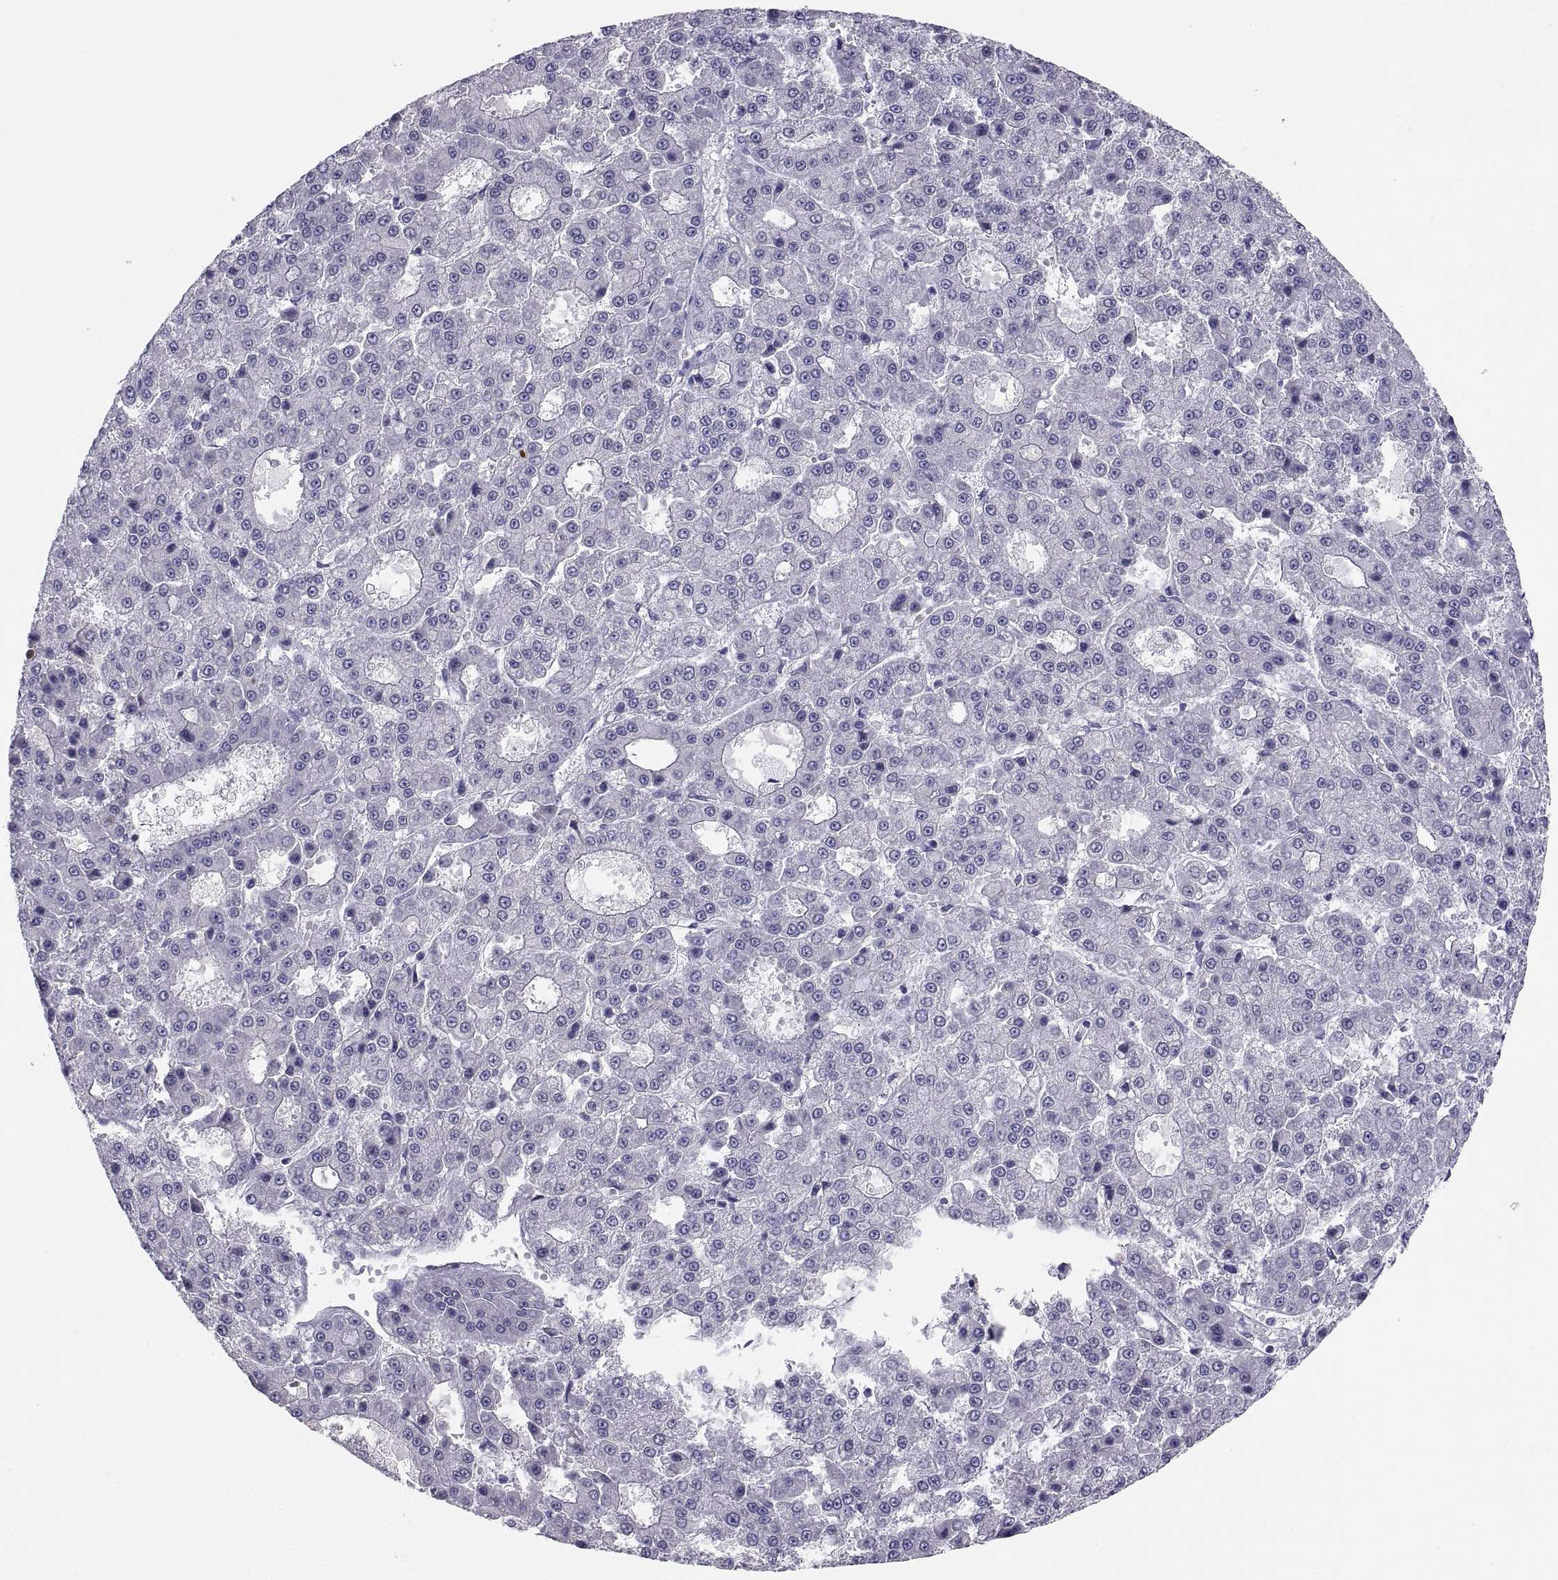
{"staining": {"intensity": "negative", "quantity": "none", "location": "none"}, "tissue": "liver cancer", "cell_type": "Tumor cells", "image_type": "cancer", "snomed": [{"axis": "morphology", "description": "Carcinoma, Hepatocellular, NOS"}, {"axis": "topography", "description": "Liver"}], "caption": "An image of human liver hepatocellular carcinoma is negative for staining in tumor cells.", "gene": "TEX13A", "patient": {"sex": "male", "age": 70}}